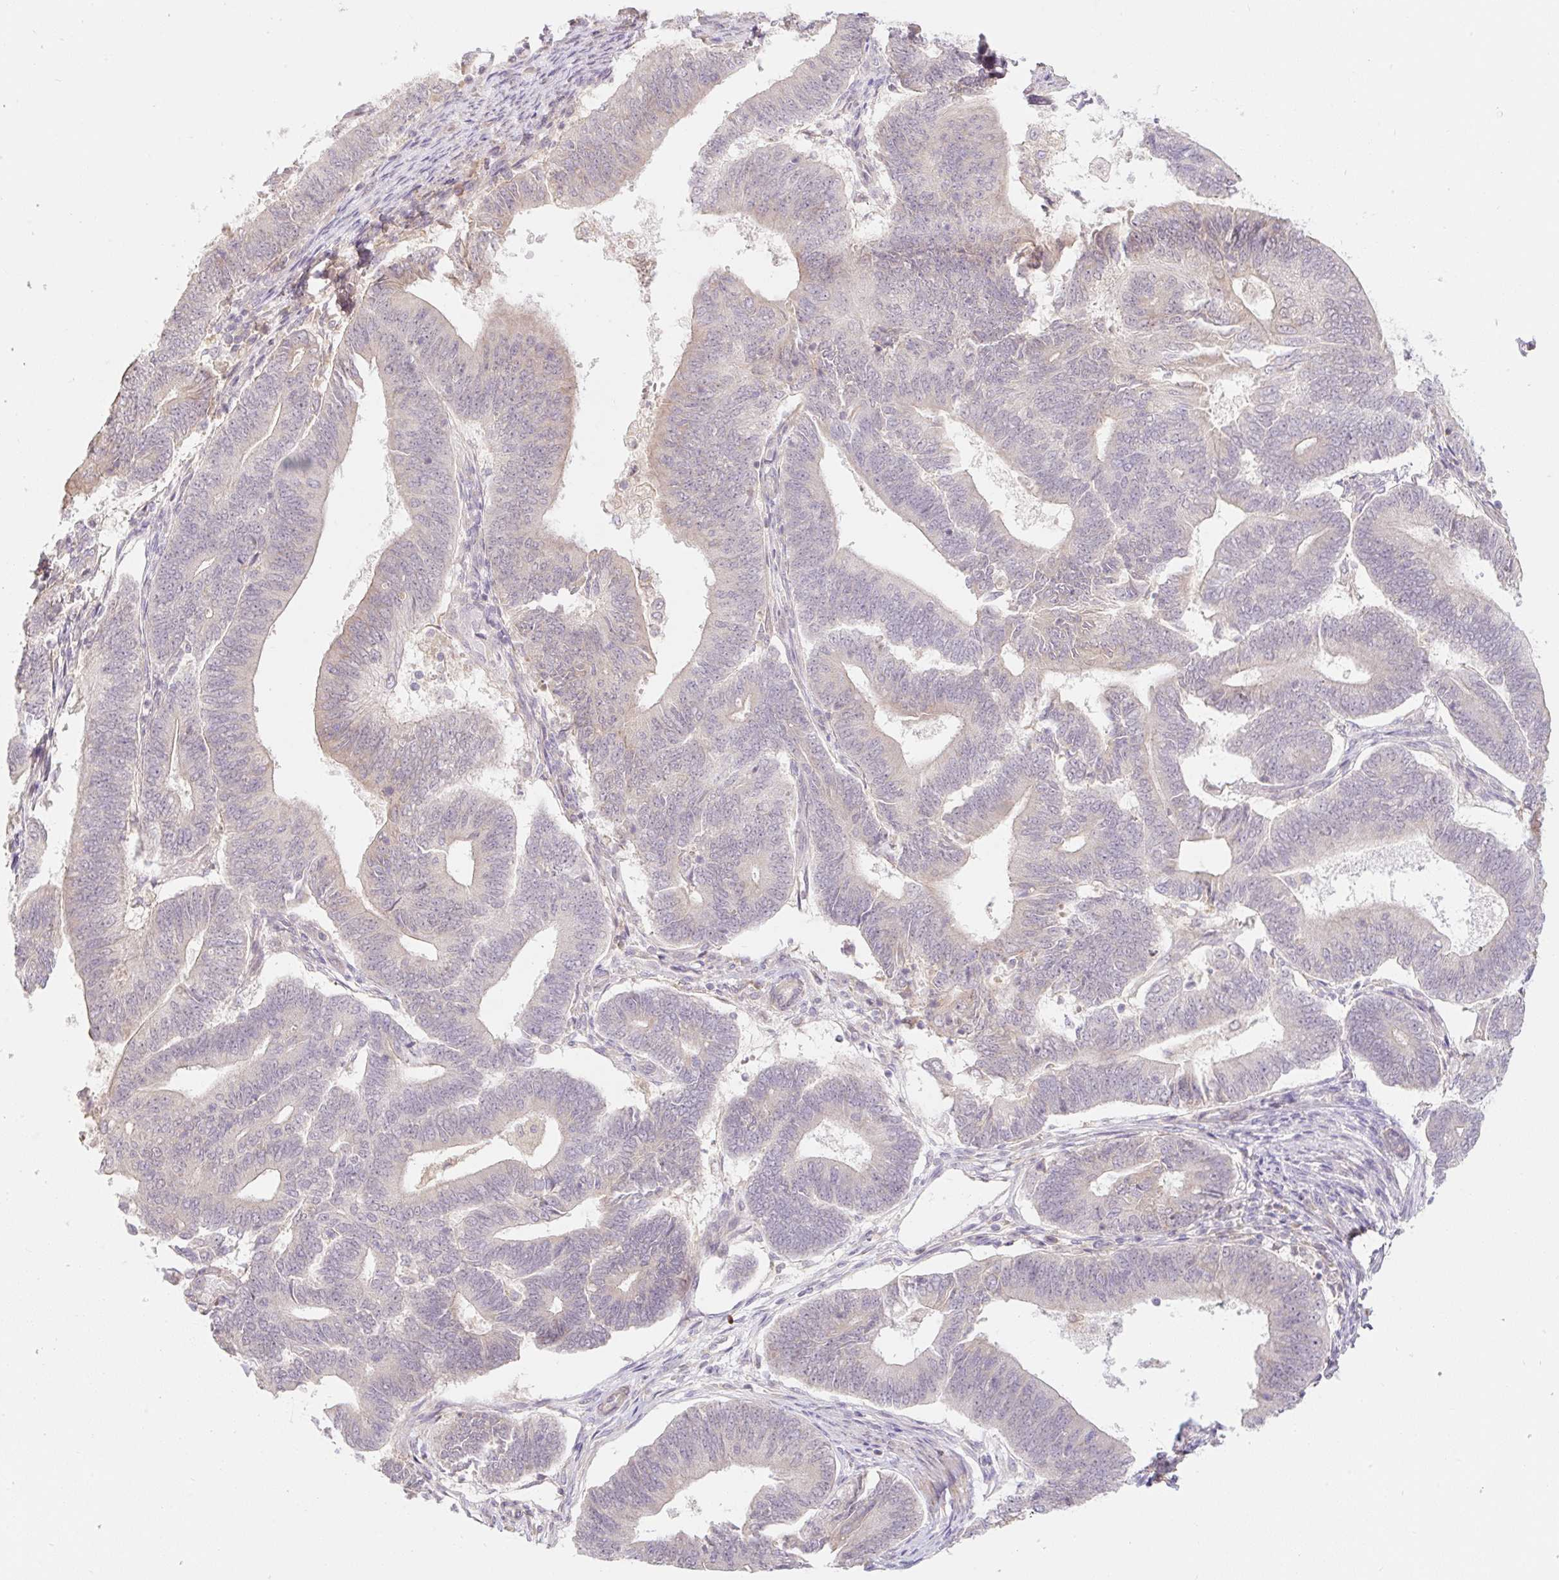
{"staining": {"intensity": "weak", "quantity": "25%-75%", "location": "cytoplasmic/membranous"}, "tissue": "endometrial cancer", "cell_type": "Tumor cells", "image_type": "cancer", "snomed": [{"axis": "morphology", "description": "Adenocarcinoma, NOS"}, {"axis": "topography", "description": "Endometrium"}], "caption": "A brown stain shows weak cytoplasmic/membranous positivity of a protein in endometrial cancer (adenocarcinoma) tumor cells.", "gene": "EMC10", "patient": {"sex": "female", "age": 70}}